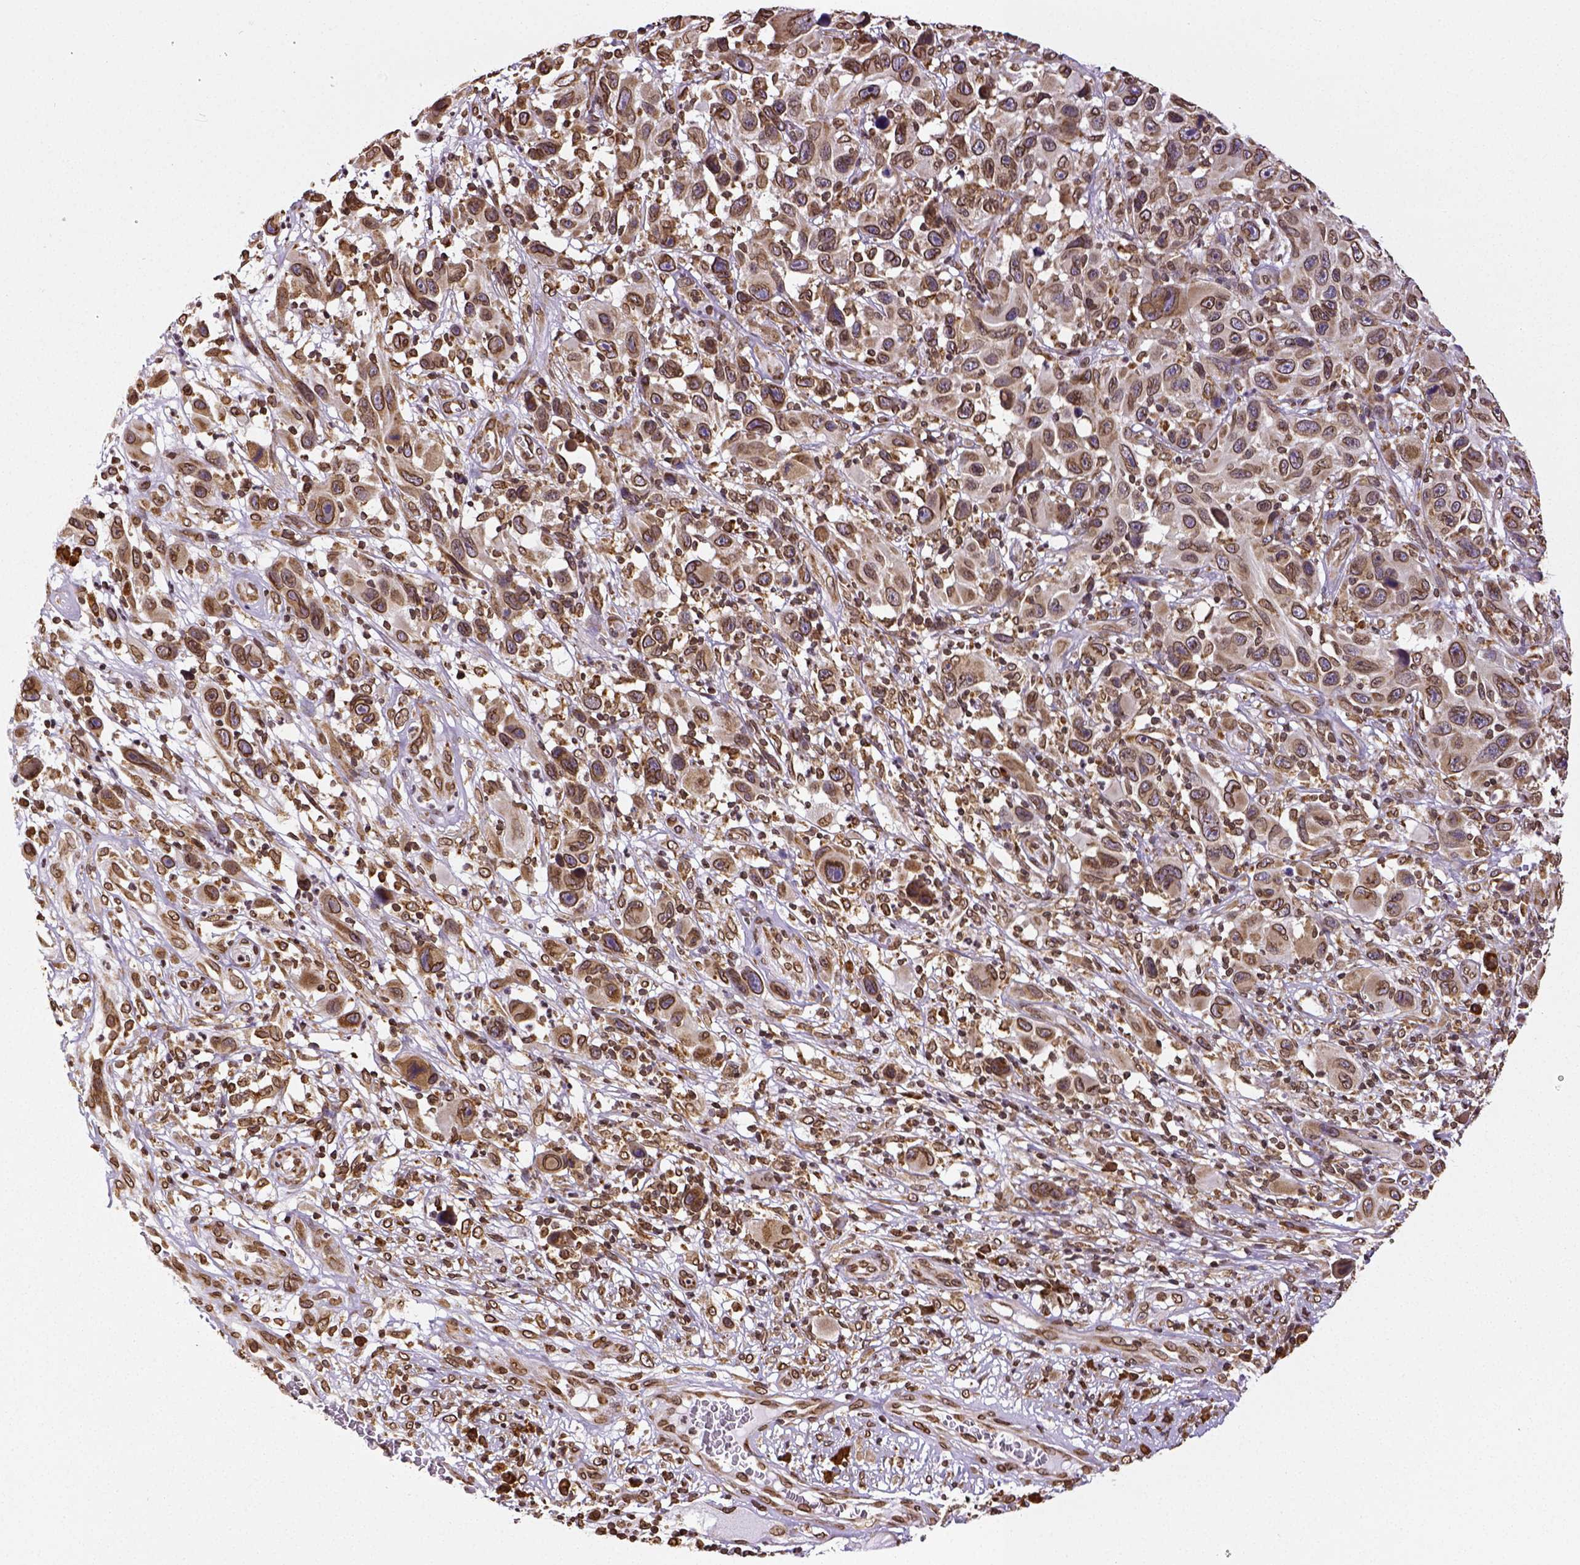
{"staining": {"intensity": "strong", "quantity": ">75%", "location": "cytoplasmic/membranous,nuclear"}, "tissue": "melanoma", "cell_type": "Tumor cells", "image_type": "cancer", "snomed": [{"axis": "morphology", "description": "Malignant melanoma, NOS"}, {"axis": "topography", "description": "Skin"}], "caption": "Approximately >75% of tumor cells in melanoma demonstrate strong cytoplasmic/membranous and nuclear protein expression as visualized by brown immunohistochemical staining.", "gene": "MTDH", "patient": {"sex": "male", "age": 53}}